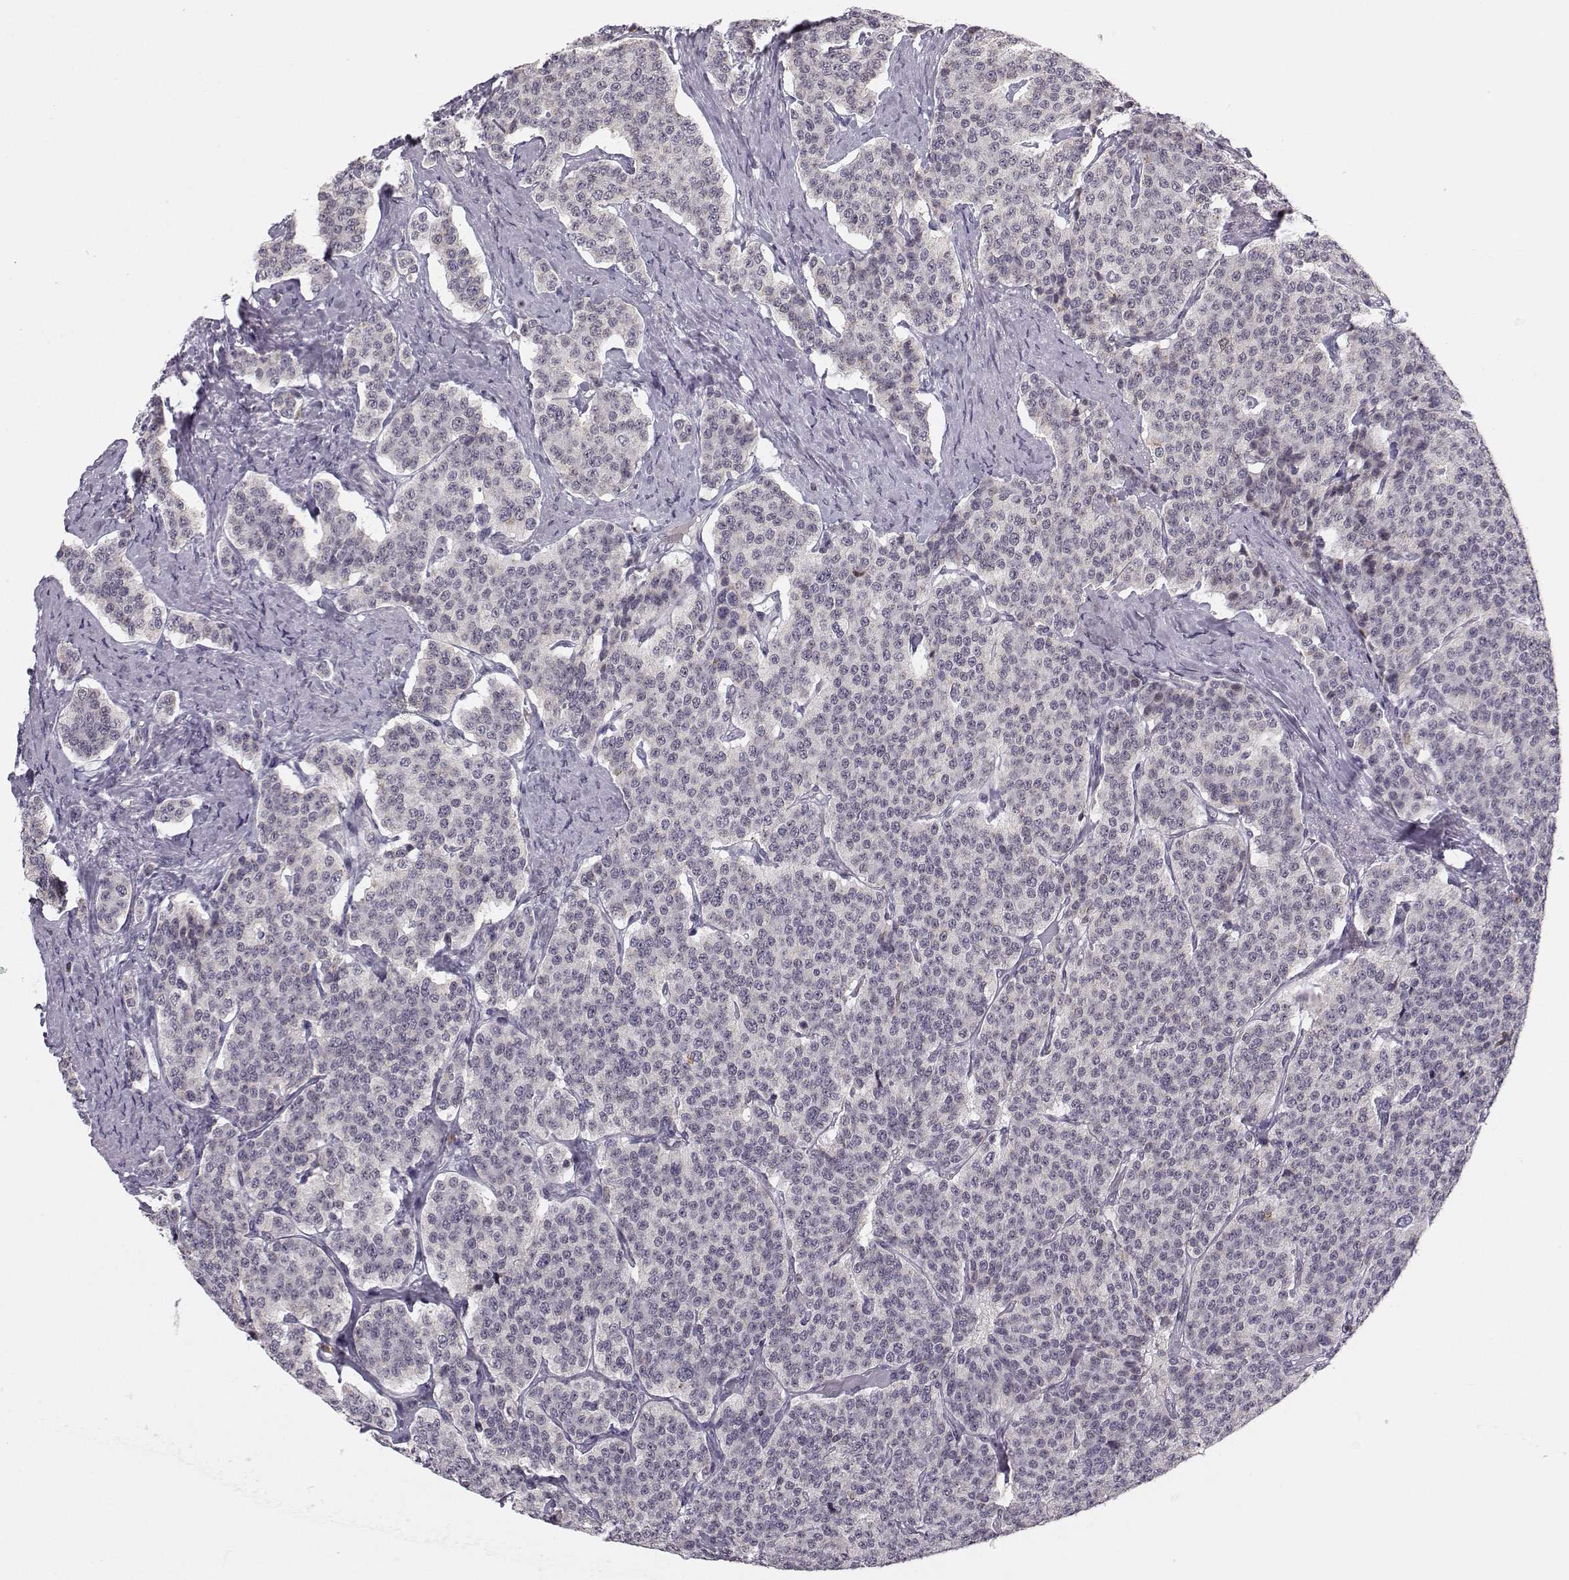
{"staining": {"intensity": "negative", "quantity": "none", "location": "none"}, "tissue": "carcinoid", "cell_type": "Tumor cells", "image_type": "cancer", "snomed": [{"axis": "morphology", "description": "Carcinoid, malignant, NOS"}, {"axis": "topography", "description": "Small intestine"}], "caption": "Immunohistochemistry (IHC) of carcinoid demonstrates no staining in tumor cells. (DAB (3,3'-diaminobenzidine) immunohistochemistry (IHC) with hematoxylin counter stain).", "gene": "HTR7", "patient": {"sex": "female", "age": 58}}